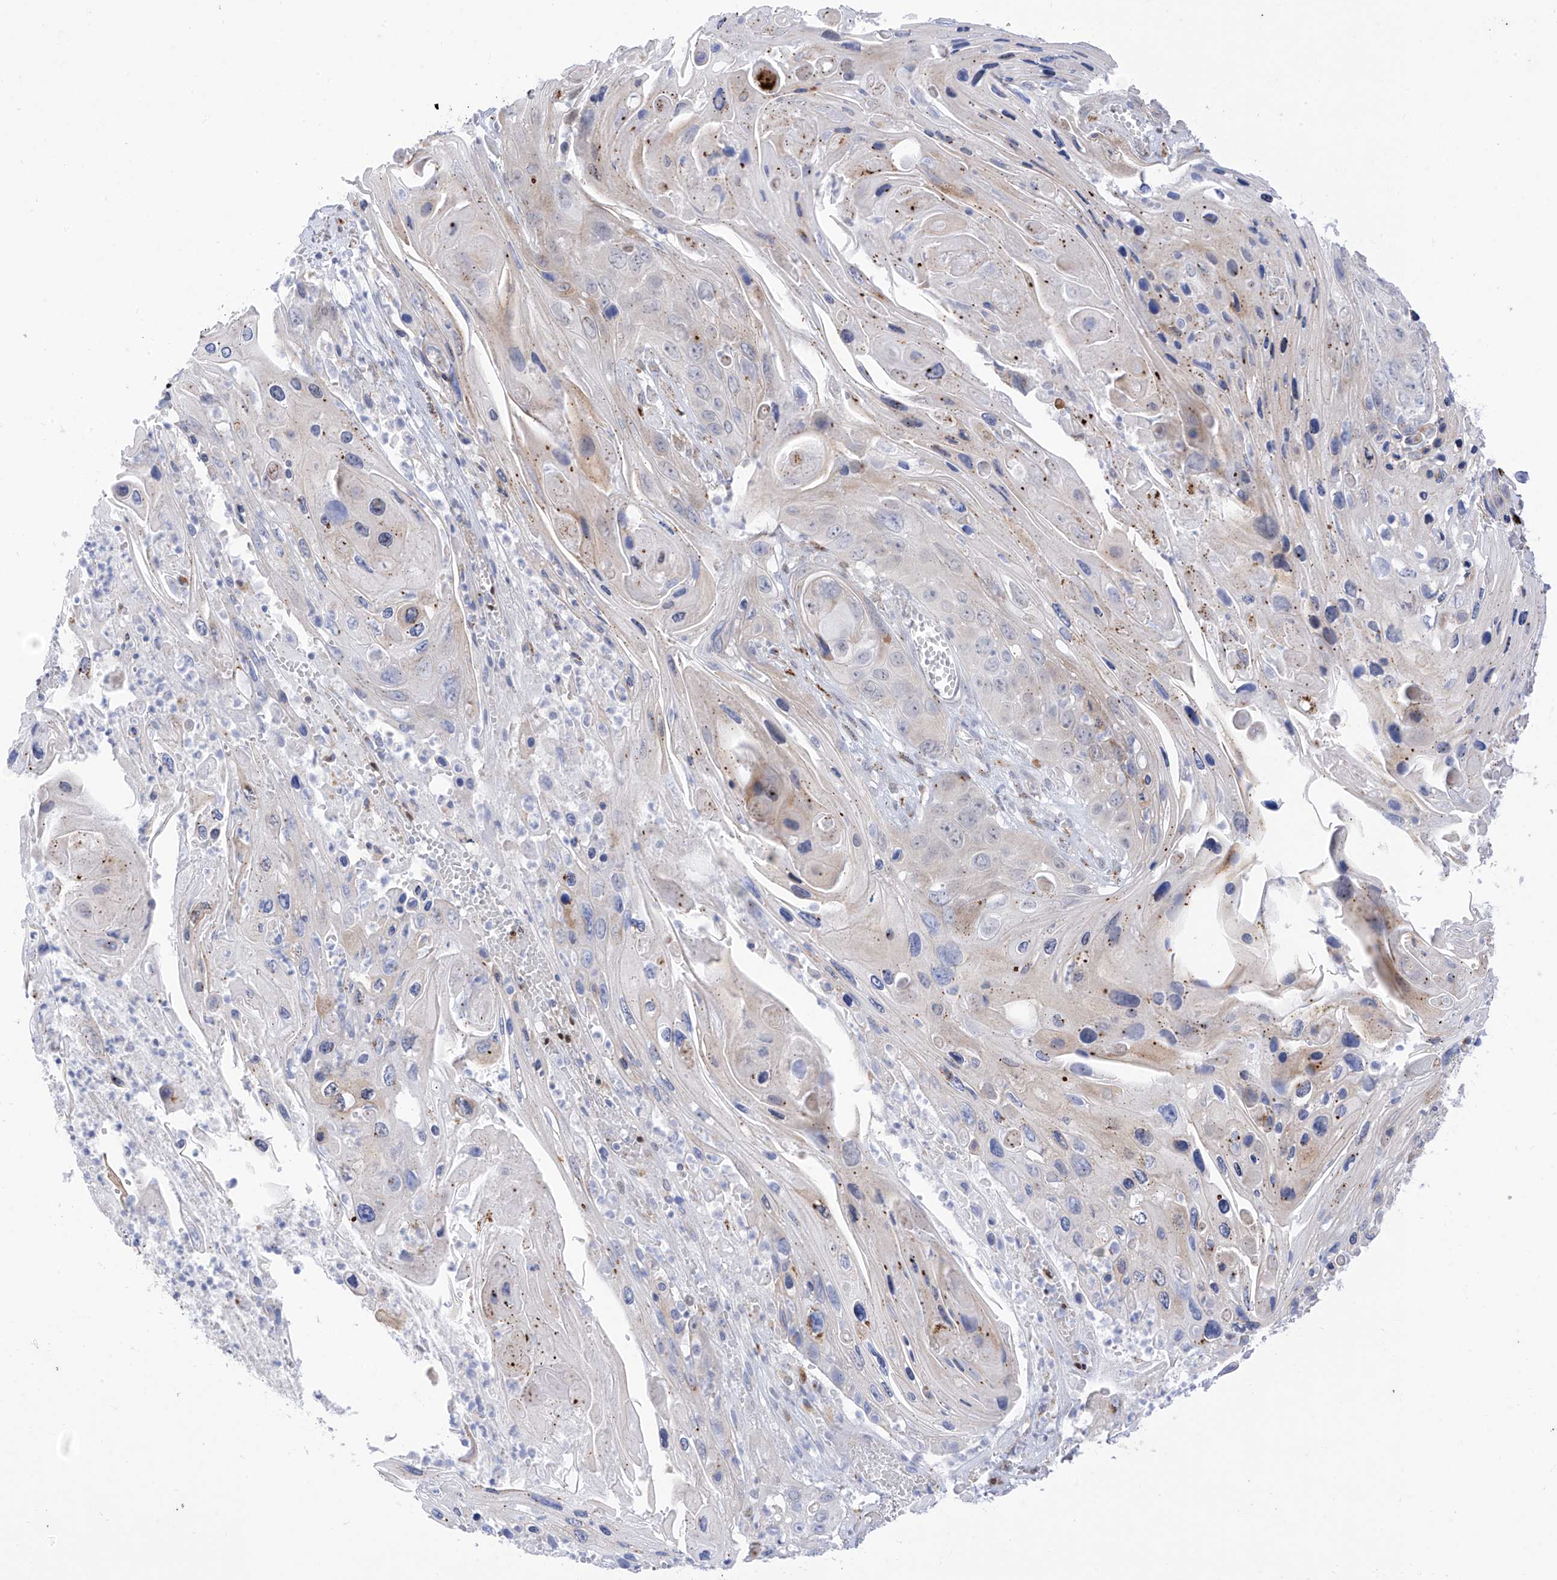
{"staining": {"intensity": "negative", "quantity": "none", "location": "none"}, "tissue": "skin cancer", "cell_type": "Tumor cells", "image_type": "cancer", "snomed": [{"axis": "morphology", "description": "Squamous cell carcinoma, NOS"}, {"axis": "topography", "description": "Skin"}], "caption": "A photomicrograph of squamous cell carcinoma (skin) stained for a protein demonstrates no brown staining in tumor cells. (IHC, brightfield microscopy, high magnification).", "gene": "PSPH", "patient": {"sex": "male", "age": 55}}